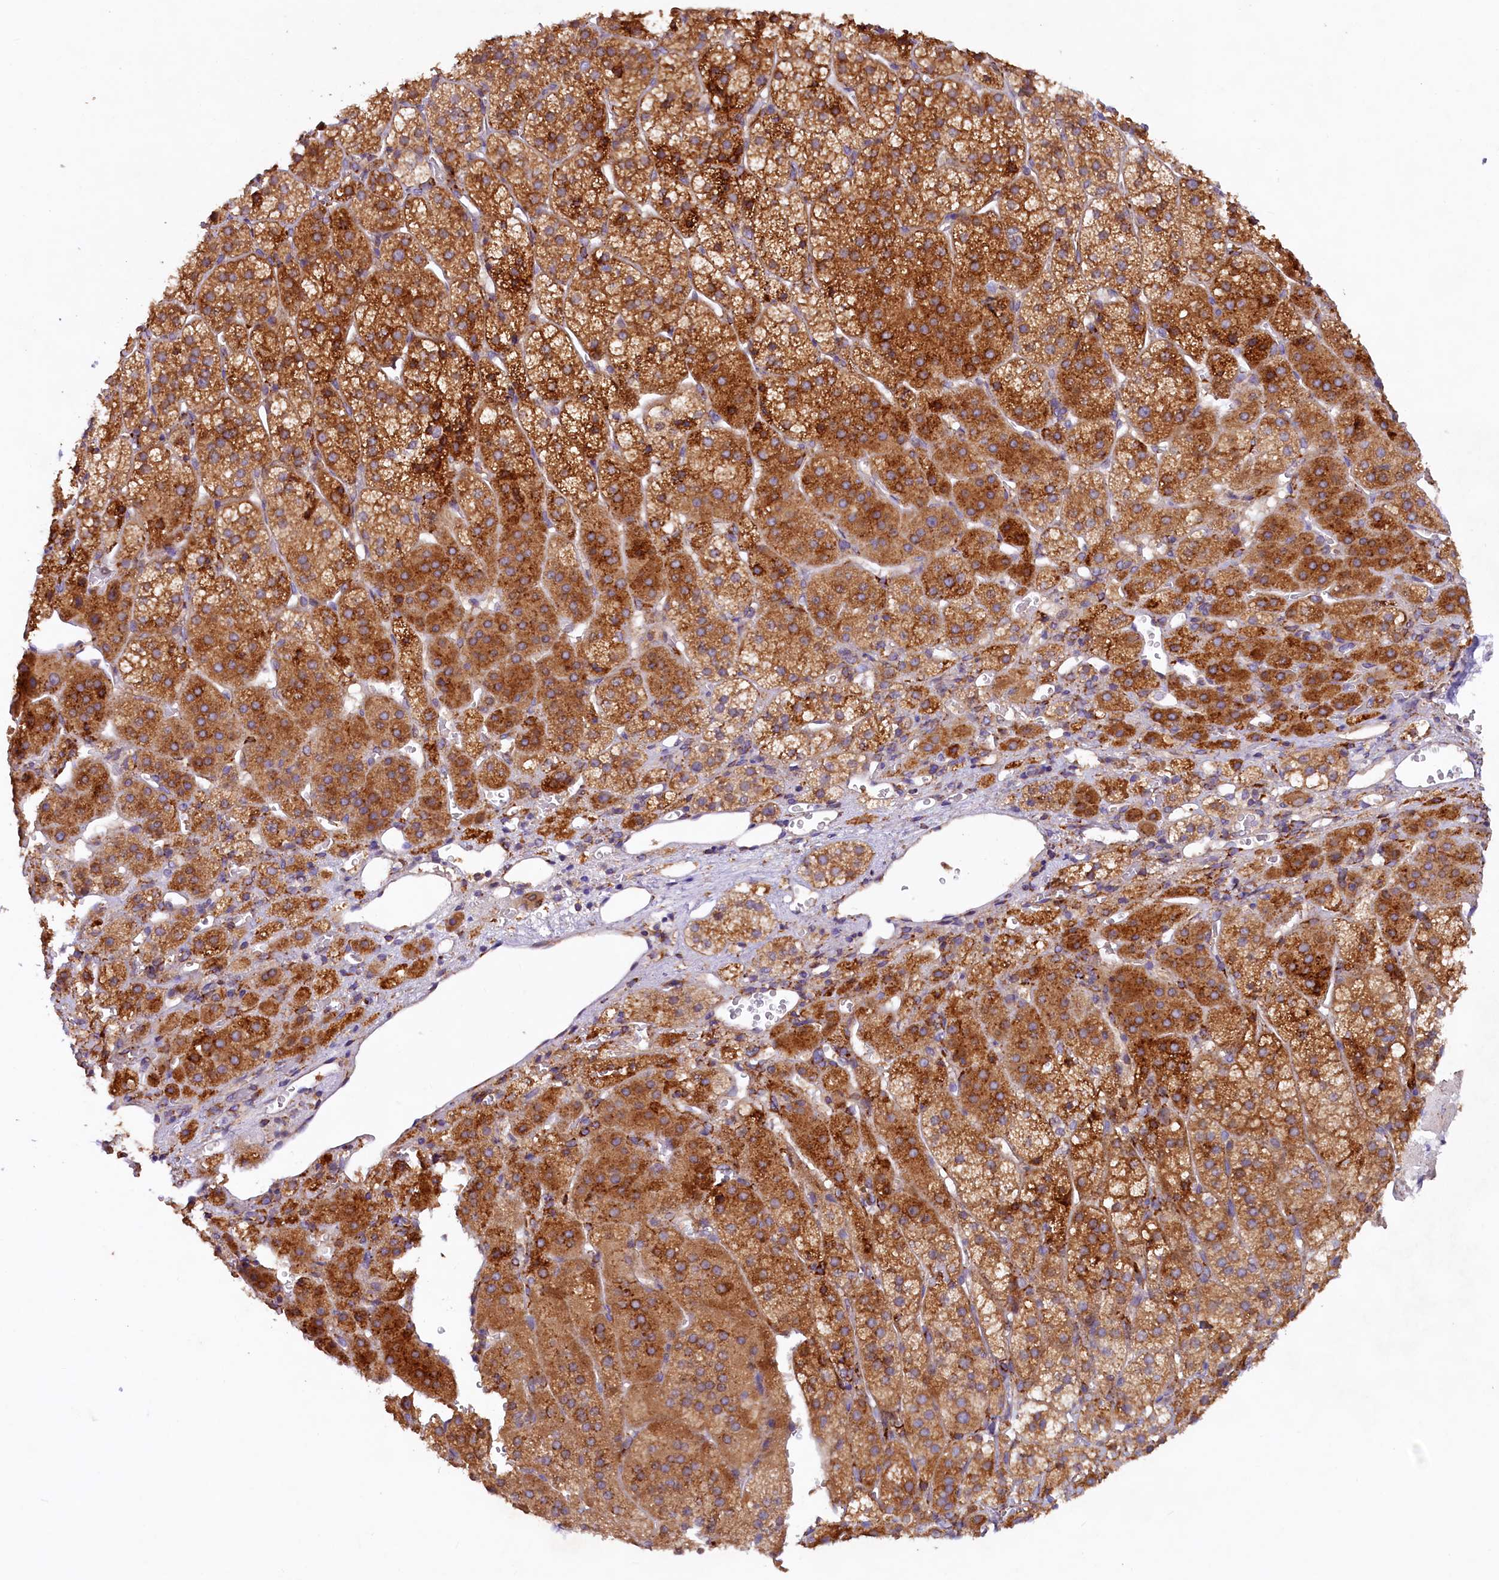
{"staining": {"intensity": "strong", "quantity": "25%-75%", "location": "cytoplasmic/membranous"}, "tissue": "adrenal gland", "cell_type": "Glandular cells", "image_type": "normal", "snomed": [{"axis": "morphology", "description": "Normal tissue, NOS"}, {"axis": "topography", "description": "Adrenal gland"}], "caption": "Adrenal gland stained with a protein marker exhibits strong staining in glandular cells.", "gene": "SSC5D", "patient": {"sex": "female", "age": 44}}